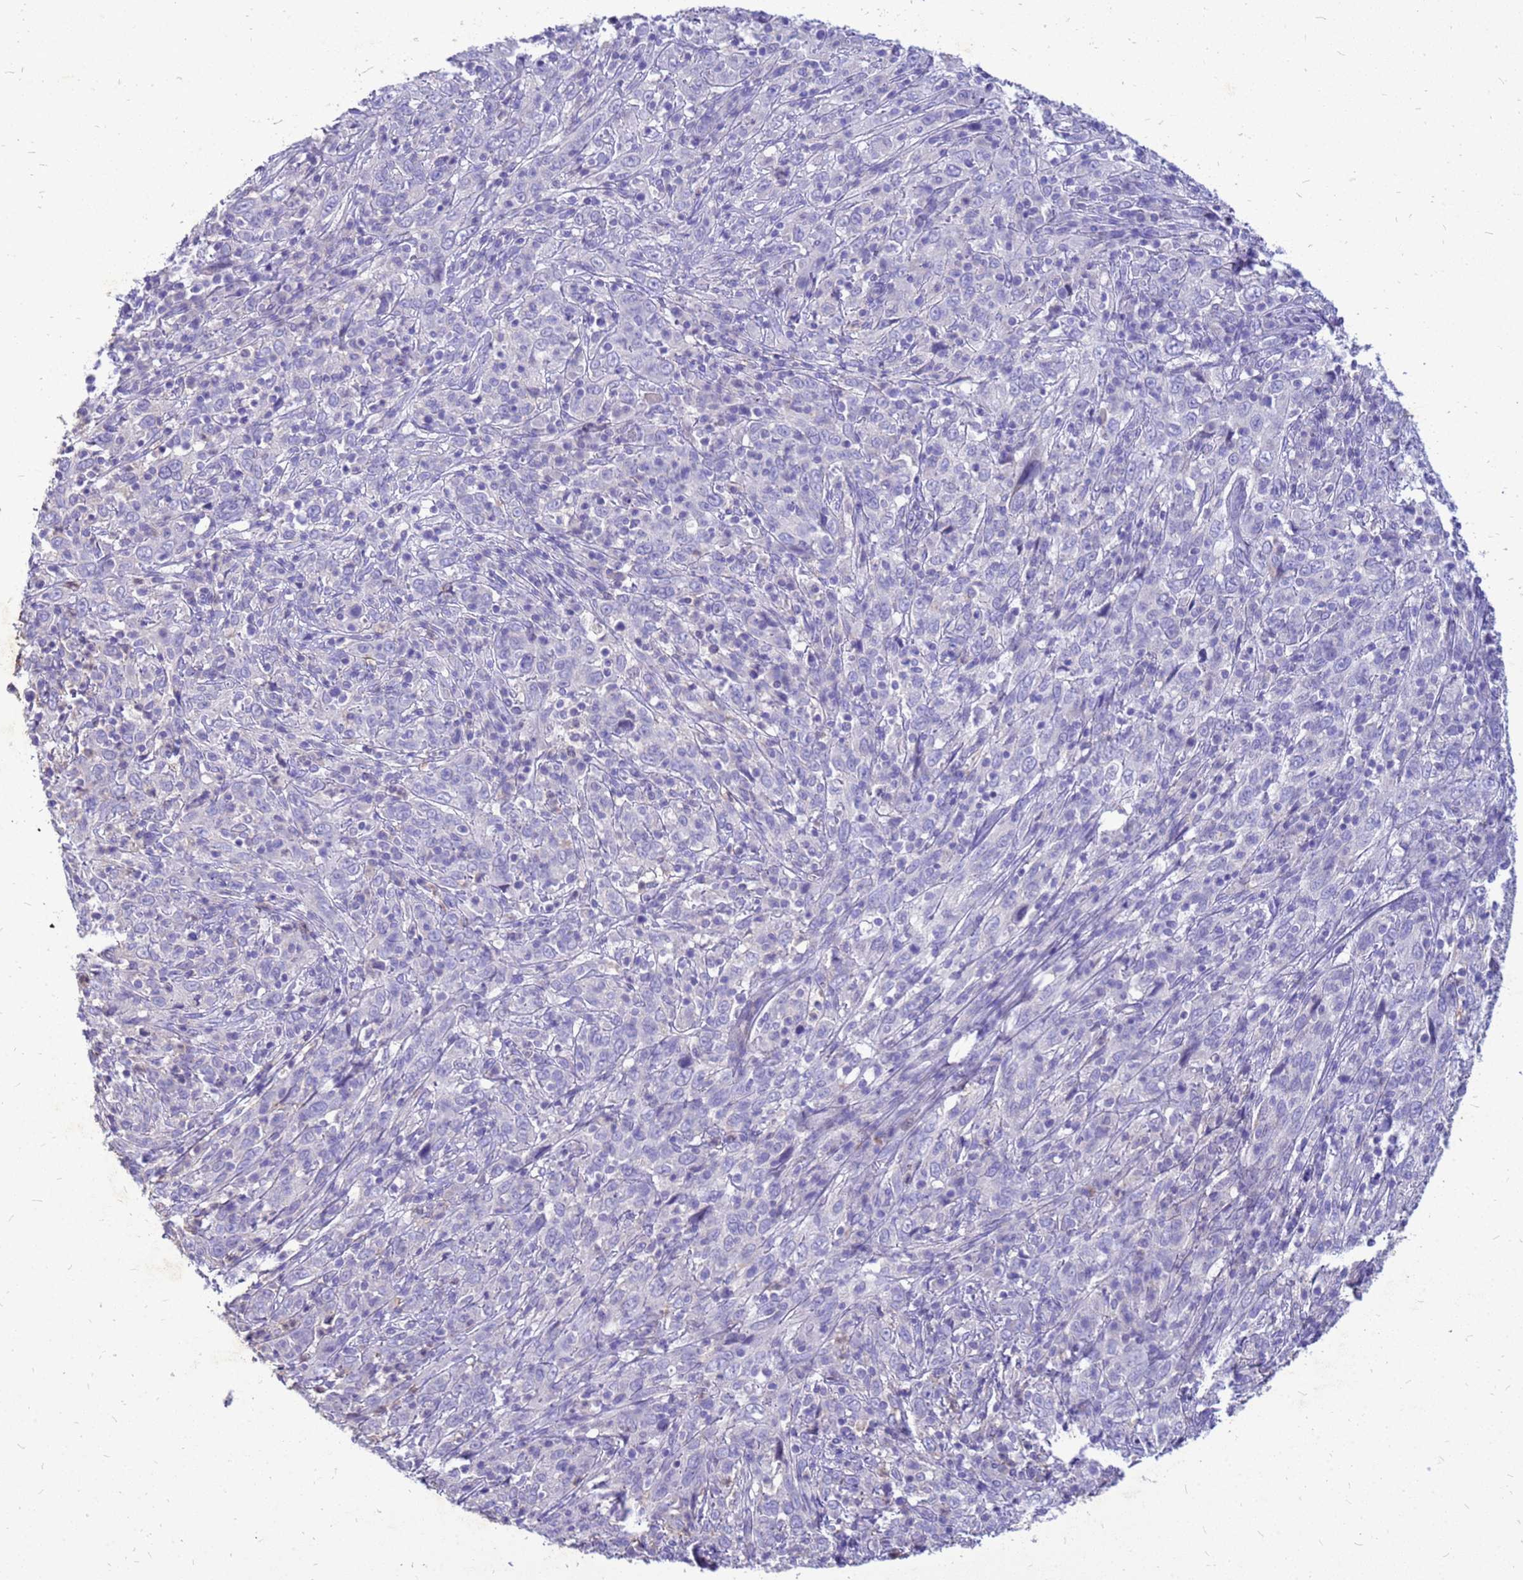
{"staining": {"intensity": "negative", "quantity": "none", "location": "none"}, "tissue": "cervical cancer", "cell_type": "Tumor cells", "image_type": "cancer", "snomed": [{"axis": "morphology", "description": "Squamous cell carcinoma, NOS"}, {"axis": "topography", "description": "Cervix"}], "caption": "Immunohistochemistry of cervical squamous cell carcinoma demonstrates no staining in tumor cells.", "gene": "AKR1C1", "patient": {"sex": "female", "age": 46}}